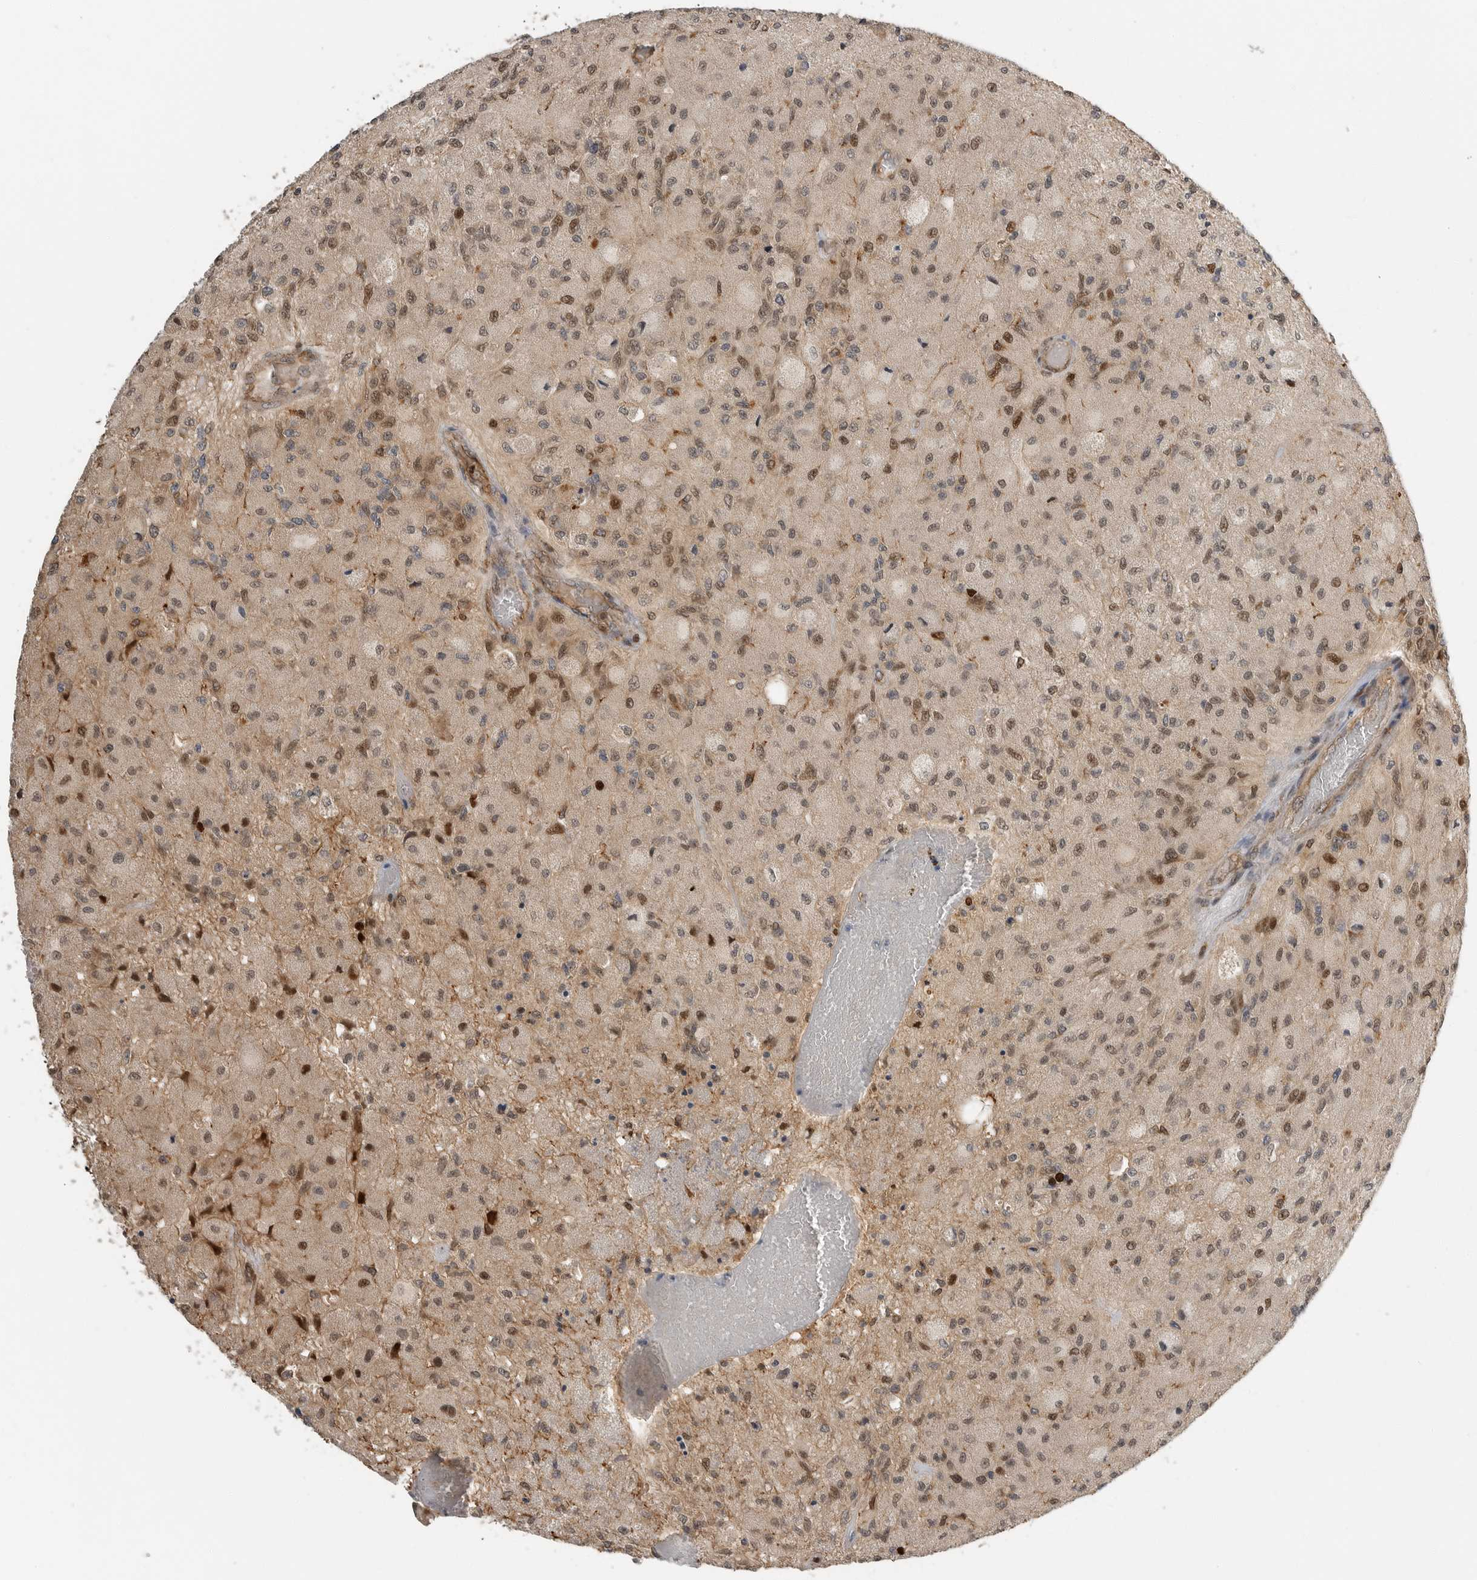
{"staining": {"intensity": "moderate", "quantity": ">75%", "location": "cytoplasmic/membranous,nuclear"}, "tissue": "glioma", "cell_type": "Tumor cells", "image_type": "cancer", "snomed": [{"axis": "morphology", "description": "Normal tissue, NOS"}, {"axis": "morphology", "description": "Glioma, malignant, High grade"}, {"axis": "topography", "description": "Cerebral cortex"}], "caption": "Immunohistochemistry staining of glioma, which reveals medium levels of moderate cytoplasmic/membranous and nuclear positivity in approximately >75% of tumor cells indicating moderate cytoplasmic/membranous and nuclear protein positivity. The staining was performed using DAB (3,3'-diaminobenzidine) (brown) for protein detection and nuclei were counterstained in hematoxylin (blue).", "gene": "STRAP", "patient": {"sex": "male", "age": 77}}